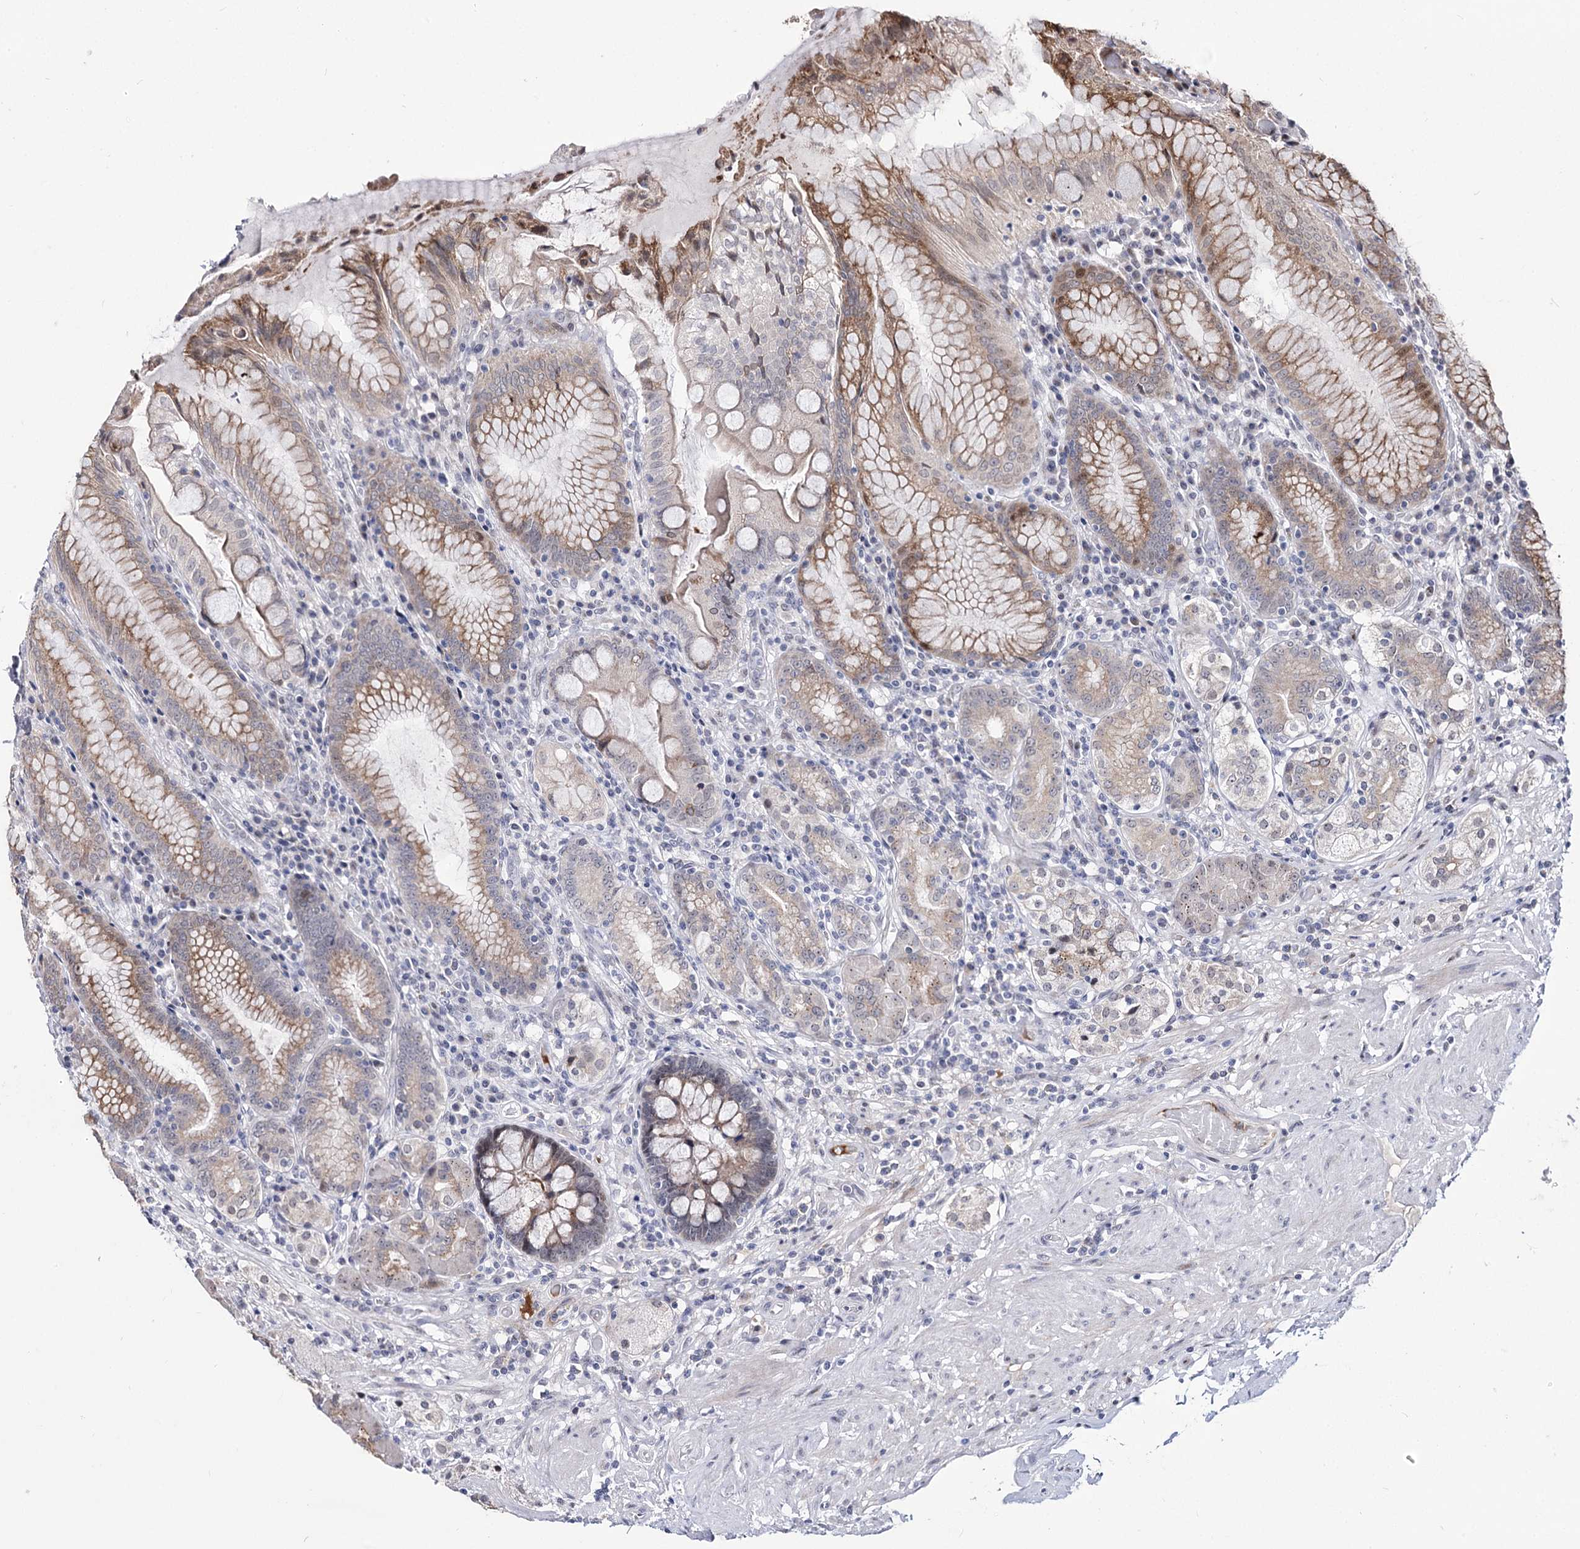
{"staining": {"intensity": "moderate", "quantity": "25%-75%", "location": "cytoplasmic/membranous"}, "tissue": "stomach", "cell_type": "Glandular cells", "image_type": "normal", "snomed": [{"axis": "morphology", "description": "Normal tissue, NOS"}, {"axis": "topography", "description": "Stomach, upper"}, {"axis": "topography", "description": "Stomach, lower"}], "caption": "Protein staining shows moderate cytoplasmic/membranous expression in about 25%-75% of glandular cells in normal stomach.", "gene": "STOX1", "patient": {"sex": "female", "age": 76}}